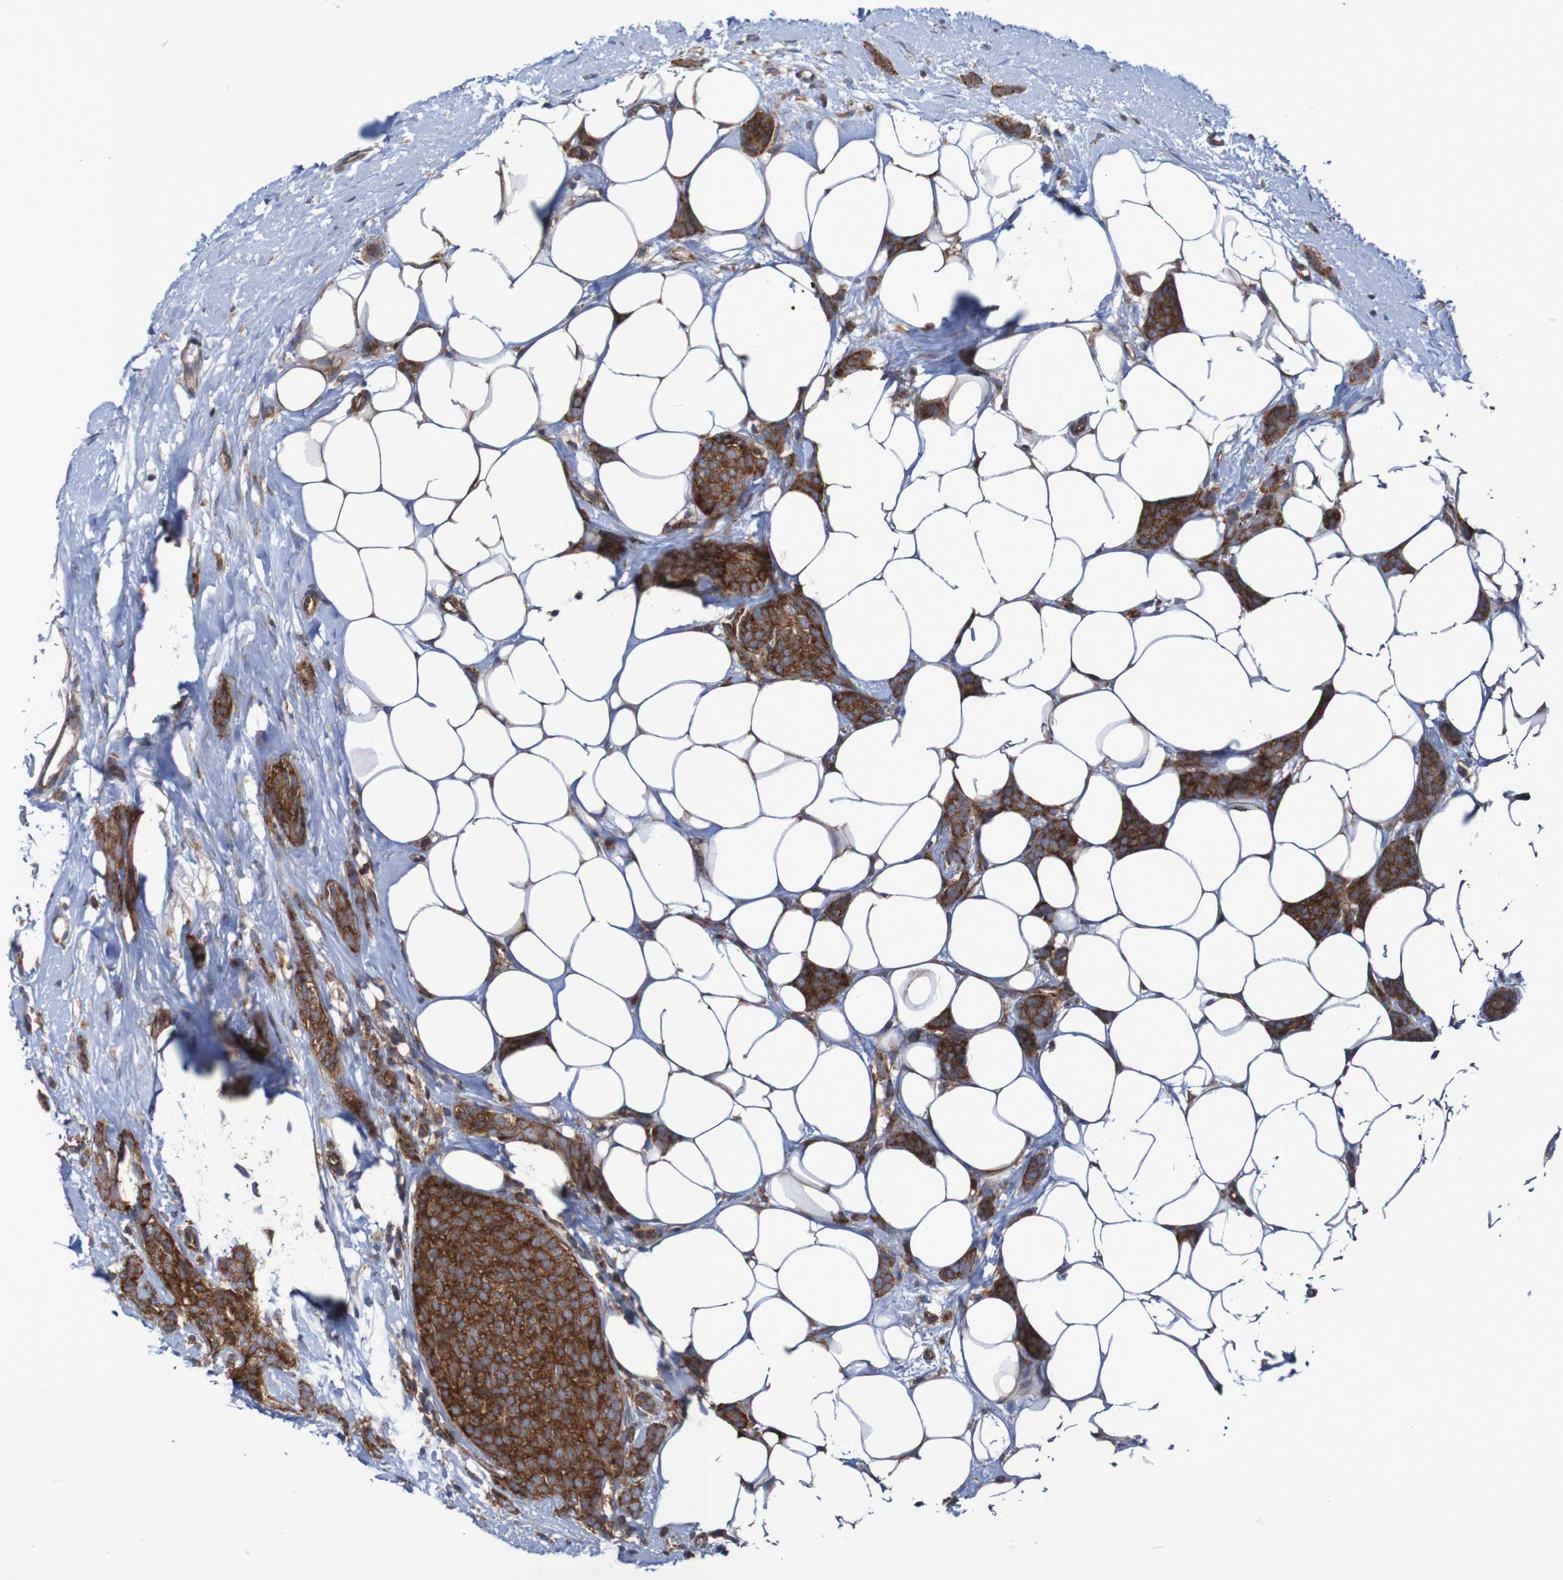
{"staining": {"intensity": "strong", "quantity": ">75%", "location": "cytoplasmic/membranous"}, "tissue": "breast cancer", "cell_type": "Tumor cells", "image_type": "cancer", "snomed": [{"axis": "morphology", "description": "Lobular carcinoma"}, {"axis": "topography", "description": "Skin"}, {"axis": "topography", "description": "Breast"}], "caption": "Lobular carcinoma (breast) stained for a protein displays strong cytoplasmic/membranous positivity in tumor cells.", "gene": "FXR2", "patient": {"sex": "female", "age": 46}}